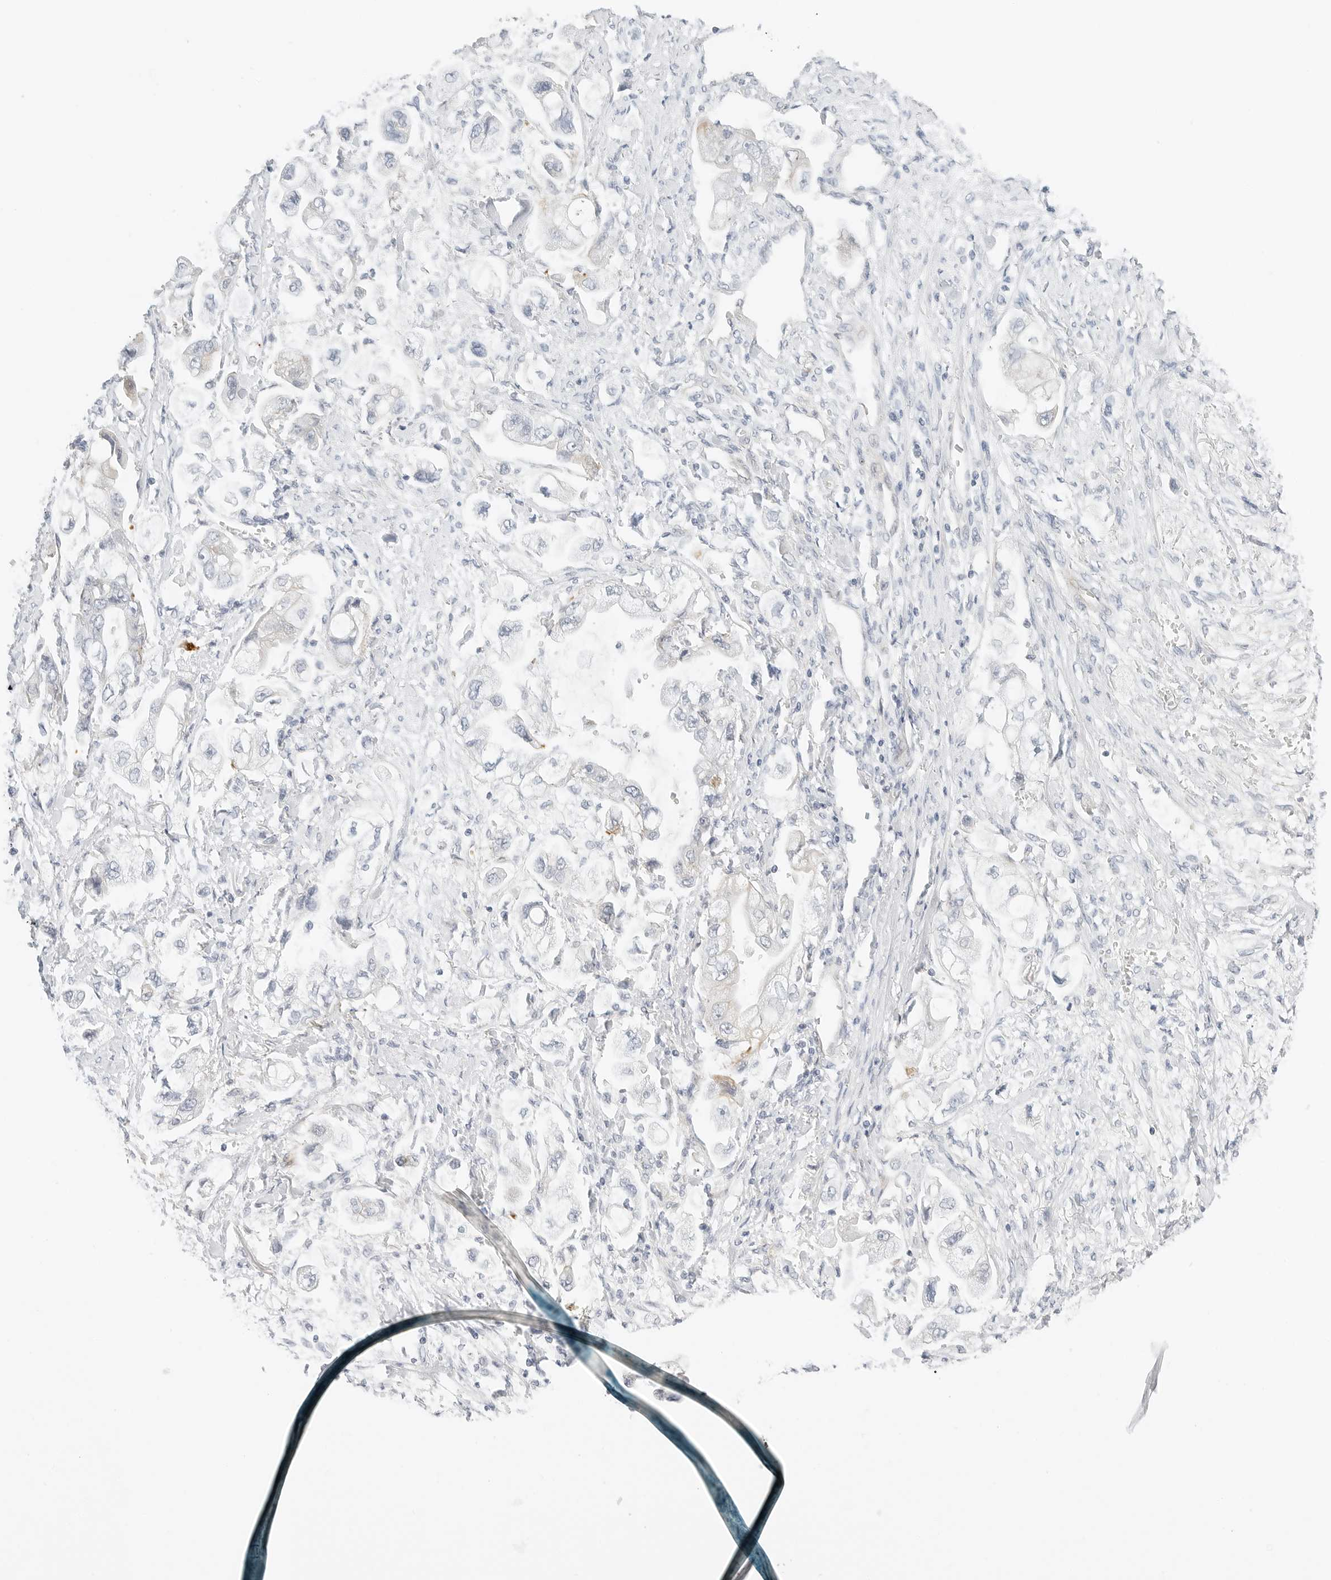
{"staining": {"intensity": "negative", "quantity": "none", "location": "none"}, "tissue": "stomach cancer", "cell_type": "Tumor cells", "image_type": "cancer", "snomed": [{"axis": "morphology", "description": "Adenocarcinoma, NOS"}, {"axis": "topography", "description": "Stomach"}], "caption": "Adenocarcinoma (stomach) stained for a protein using IHC reveals no expression tumor cells.", "gene": "IQCC", "patient": {"sex": "male", "age": 62}}